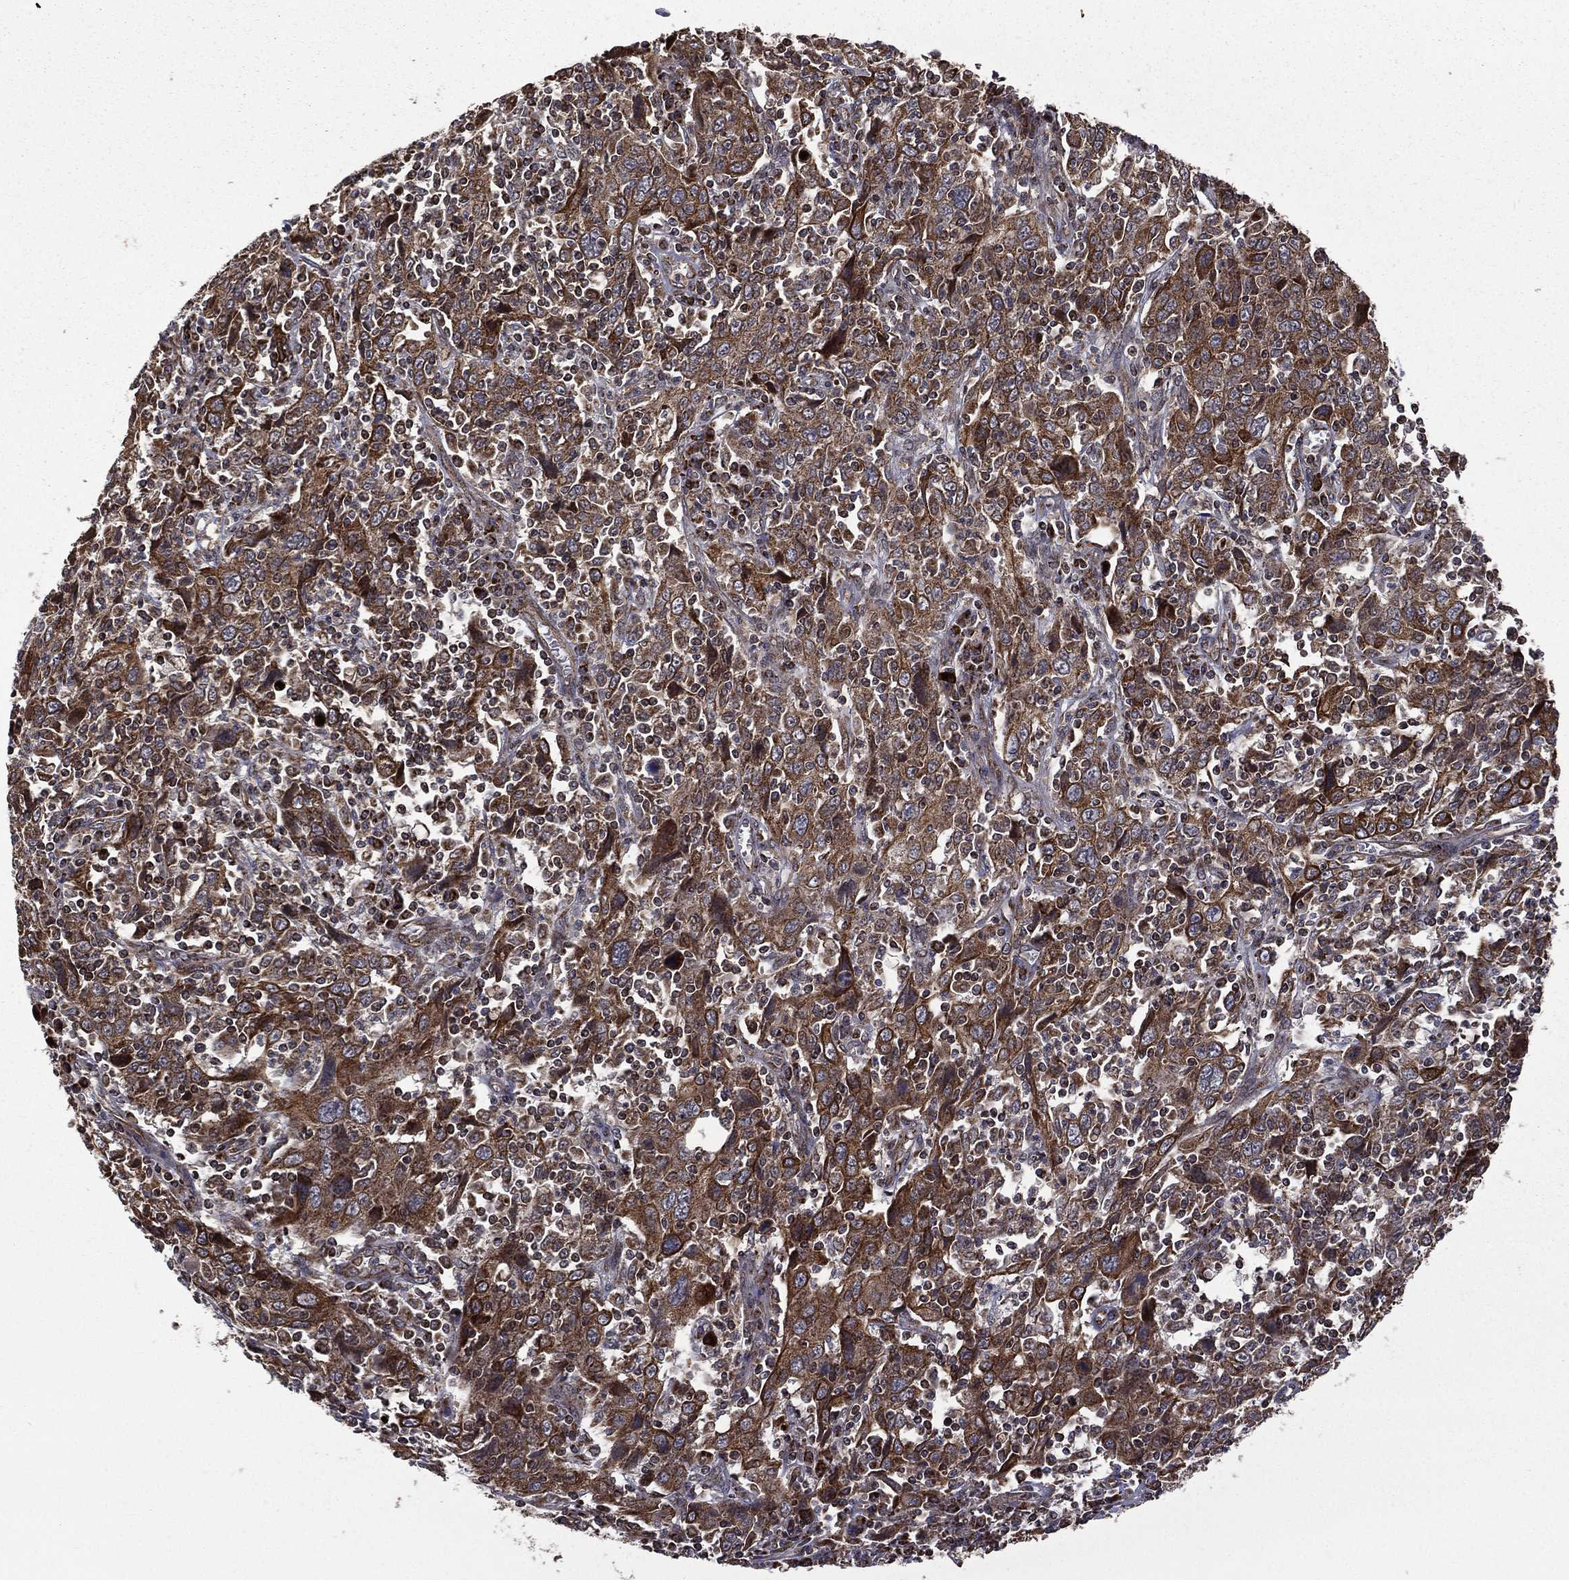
{"staining": {"intensity": "strong", "quantity": ">75%", "location": "cytoplasmic/membranous"}, "tissue": "cervical cancer", "cell_type": "Tumor cells", "image_type": "cancer", "snomed": [{"axis": "morphology", "description": "Squamous cell carcinoma, NOS"}, {"axis": "topography", "description": "Cervix"}], "caption": "This is an image of immunohistochemistry (IHC) staining of squamous cell carcinoma (cervical), which shows strong positivity in the cytoplasmic/membranous of tumor cells.", "gene": "GIMAP6", "patient": {"sex": "female", "age": 46}}